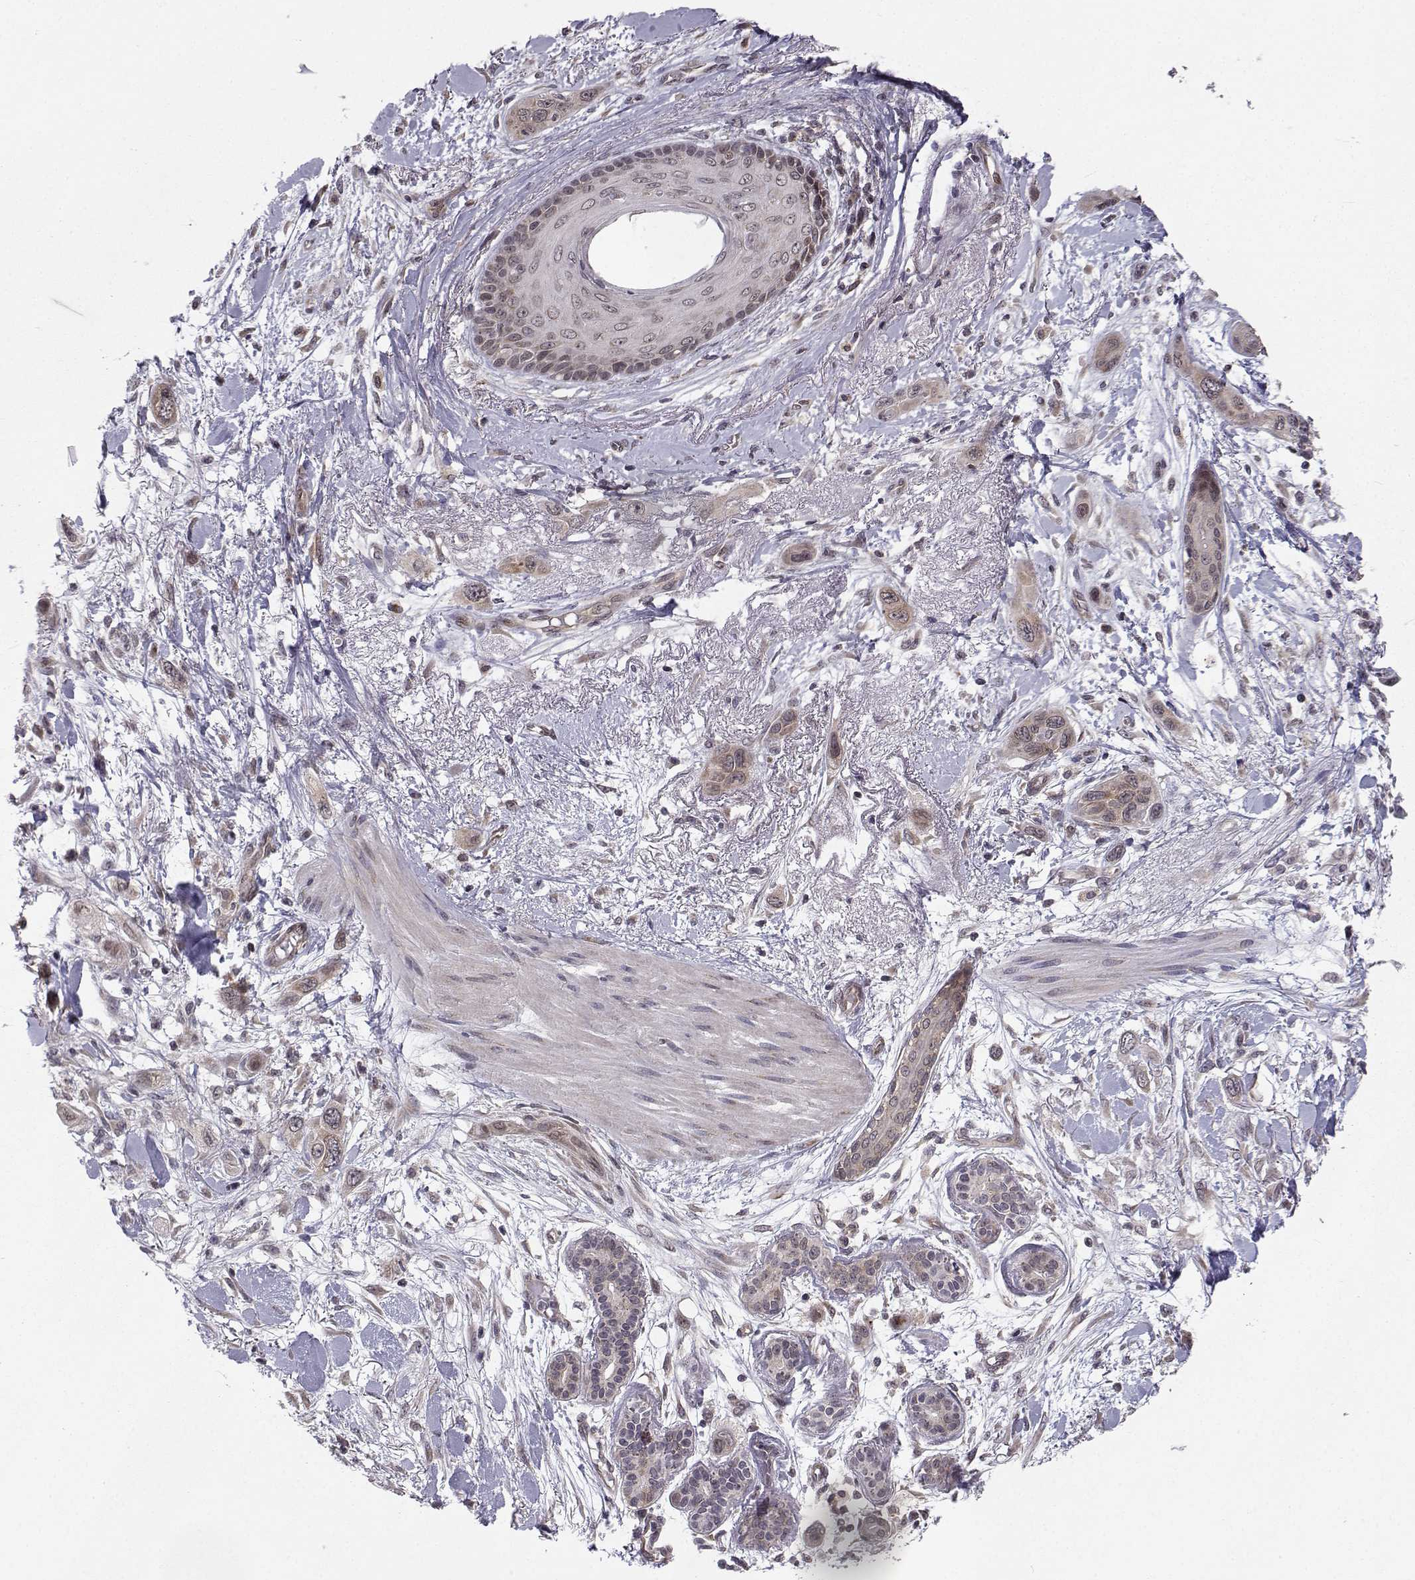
{"staining": {"intensity": "weak", "quantity": ">75%", "location": "cytoplasmic/membranous"}, "tissue": "skin cancer", "cell_type": "Tumor cells", "image_type": "cancer", "snomed": [{"axis": "morphology", "description": "Squamous cell carcinoma, NOS"}, {"axis": "topography", "description": "Skin"}], "caption": "Immunohistochemistry image of human skin squamous cell carcinoma stained for a protein (brown), which reveals low levels of weak cytoplasmic/membranous staining in approximately >75% of tumor cells.", "gene": "PKN2", "patient": {"sex": "male", "age": 79}}